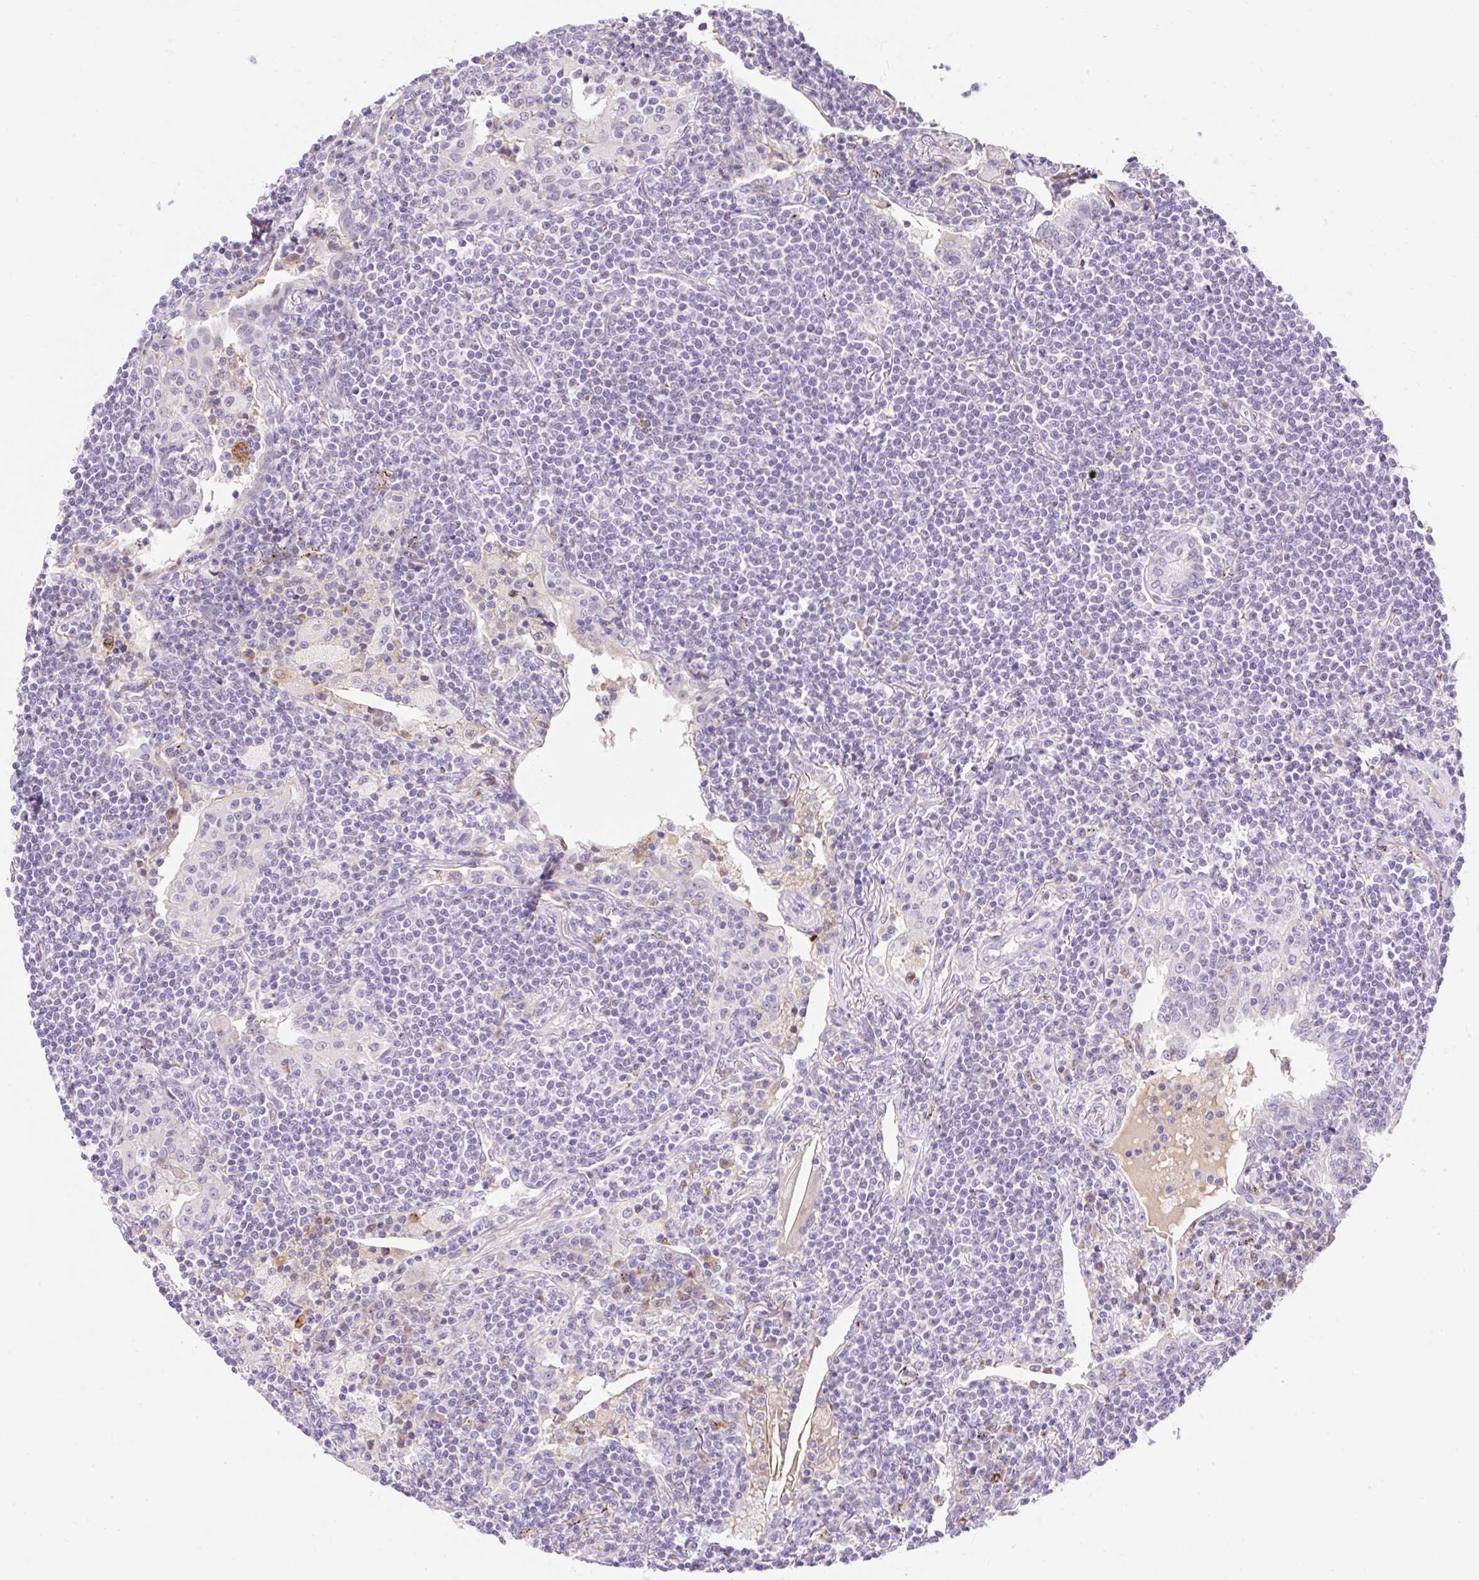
{"staining": {"intensity": "negative", "quantity": "none", "location": "none"}, "tissue": "lymphoma", "cell_type": "Tumor cells", "image_type": "cancer", "snomed": [{"axis": "morphology", "description": "Malignant lymphoma, non-Hodgkin's type, Low grade"}, {"axis": "topography", "description": "Lung"}], "caption": "Human lymphoma stained for a protein using immunohistochemistry exhibits no positivity in tumor cells.", "gene": "TMEM150C", "patient": {"sex": "female", "age": 71}}